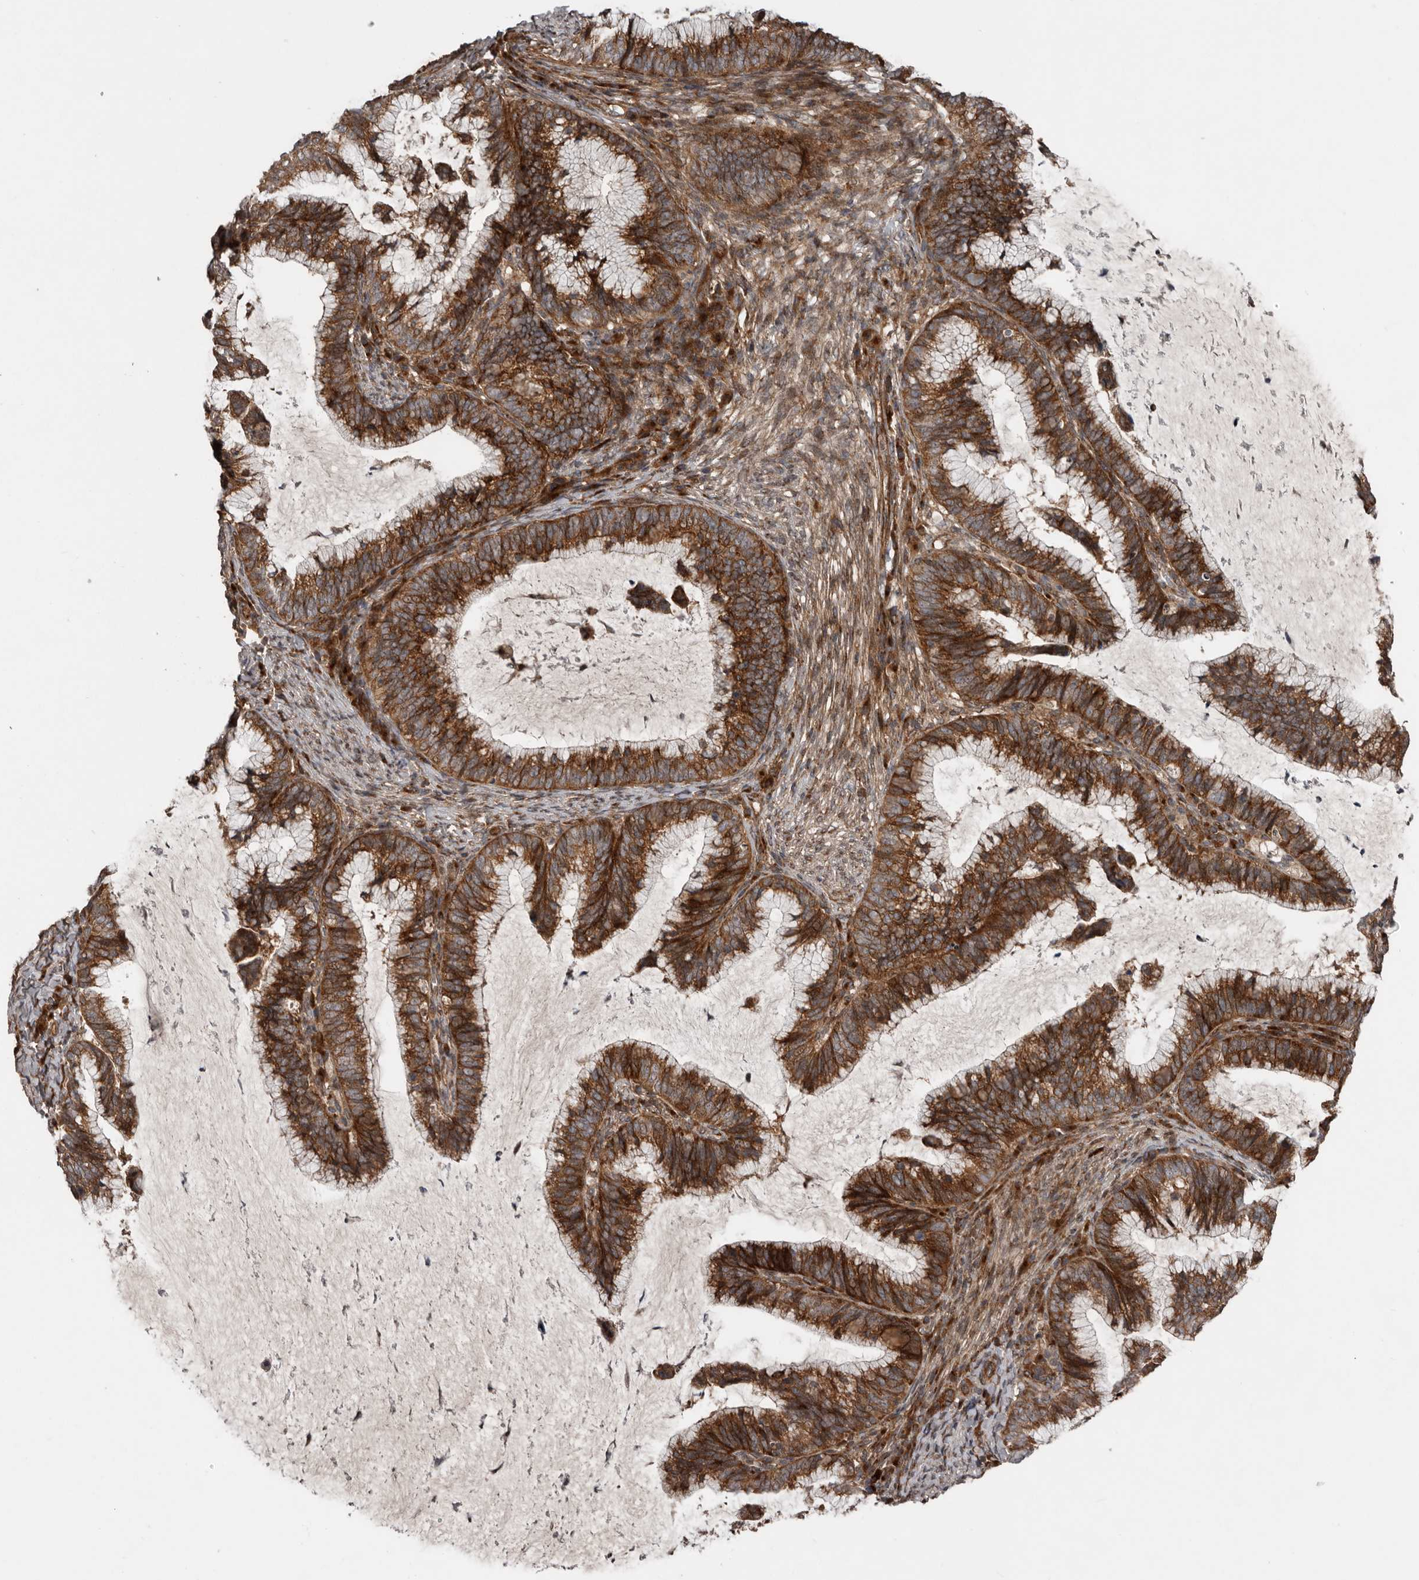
{"staining": {"intensity": "strong", "quantity": ">75%", "location": "cytoplasmic/membranous"}, "tissue": "cervical cancer", "cell_type": "Tumor cells", "image_type": "cancer", "snomed": [{"axis": "morphology", "description": "Adenocarcinoma, NOS"}, {"axis": "topography", "description": "Cervix"}], "caption": "IHC of human cervical cancer (adenocarcinoma) displays high levels of strong cytoplasmic/membranous staining in approximately >75% of tumor cells.", "gene": "CCDC190", "patient": {"sex": "female", "age": 36}}